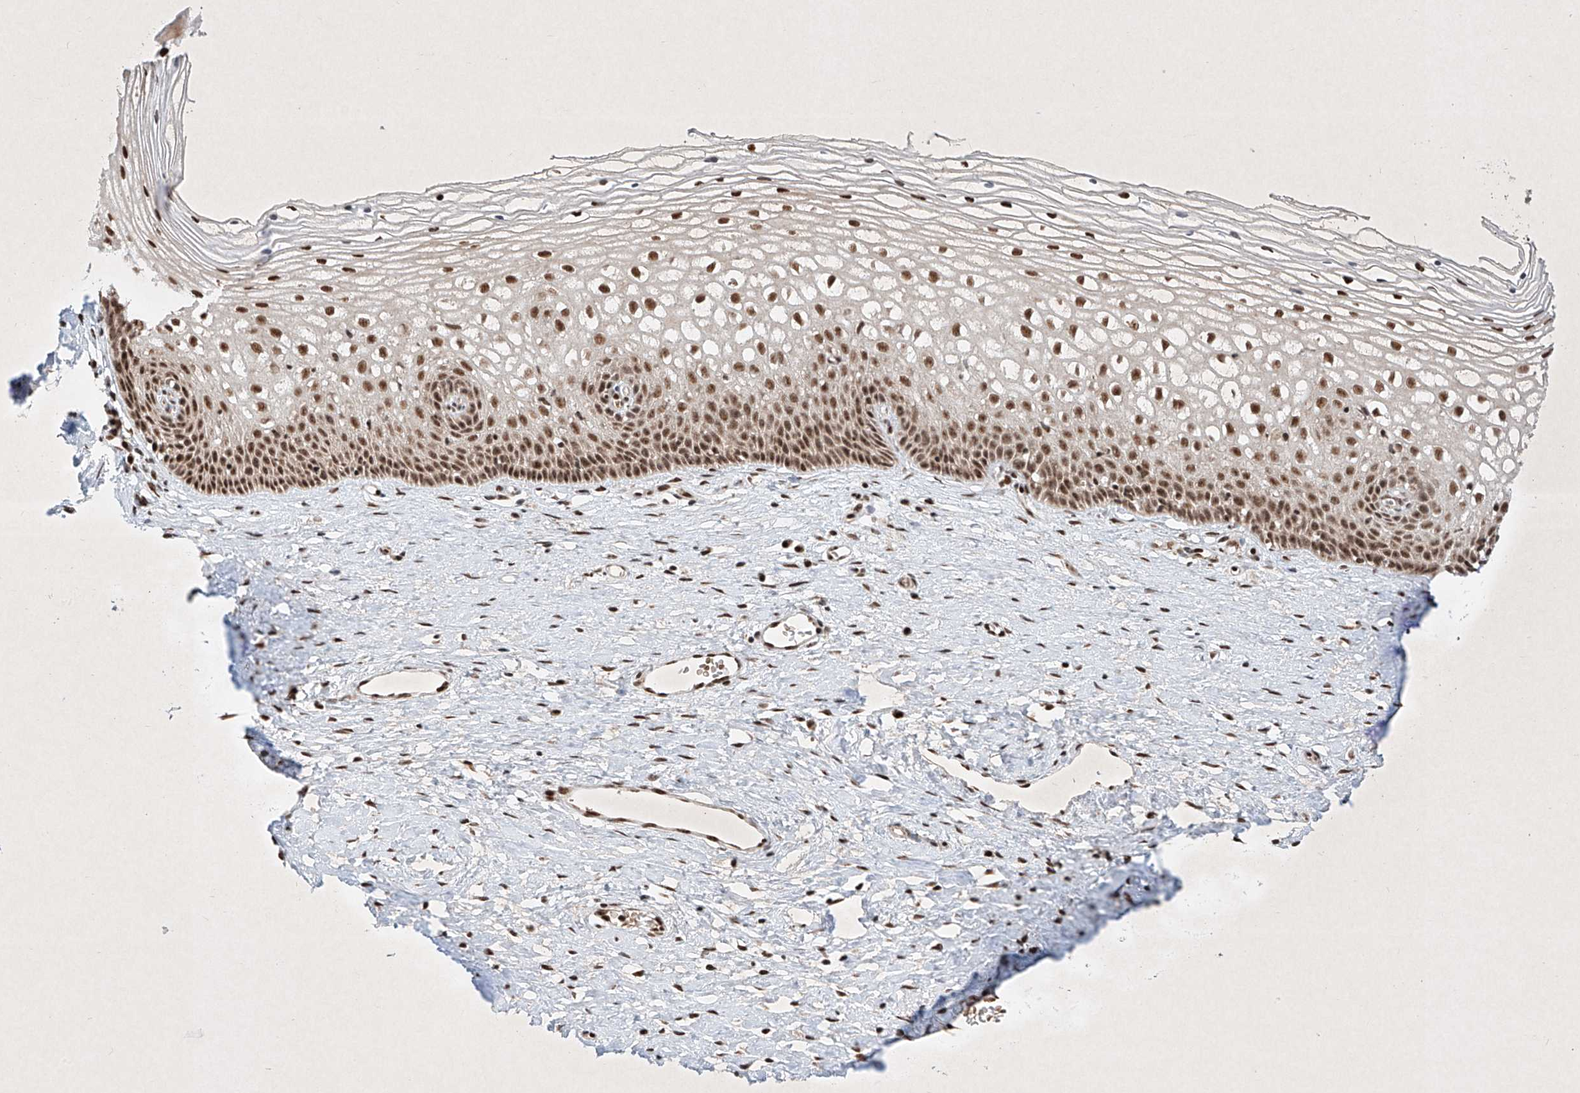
{"staining": {"intensity": "strong", "quantity": ">75%", "location": "cytoplasmic/membranous,nuclear"}, "tissue": "cervix", "cell_type": "Glandular cells", "image_type": "normal", "snomed": [{"axis": "morphology", "description": "Normal tissue, NOS"}, {"axis": "topography", "description": "Cervix"}], "caption": "Protein staining by immunohistochemistry shows strong cytoplasmic/membranous,nuclear staining in approximately >75% of glandular cells in unremarkable cervix. (Brightfield microscopy of DAB IHC at high magnification).", "gene": "EPG5", "patient": {"sex": "female", "age": 33}}